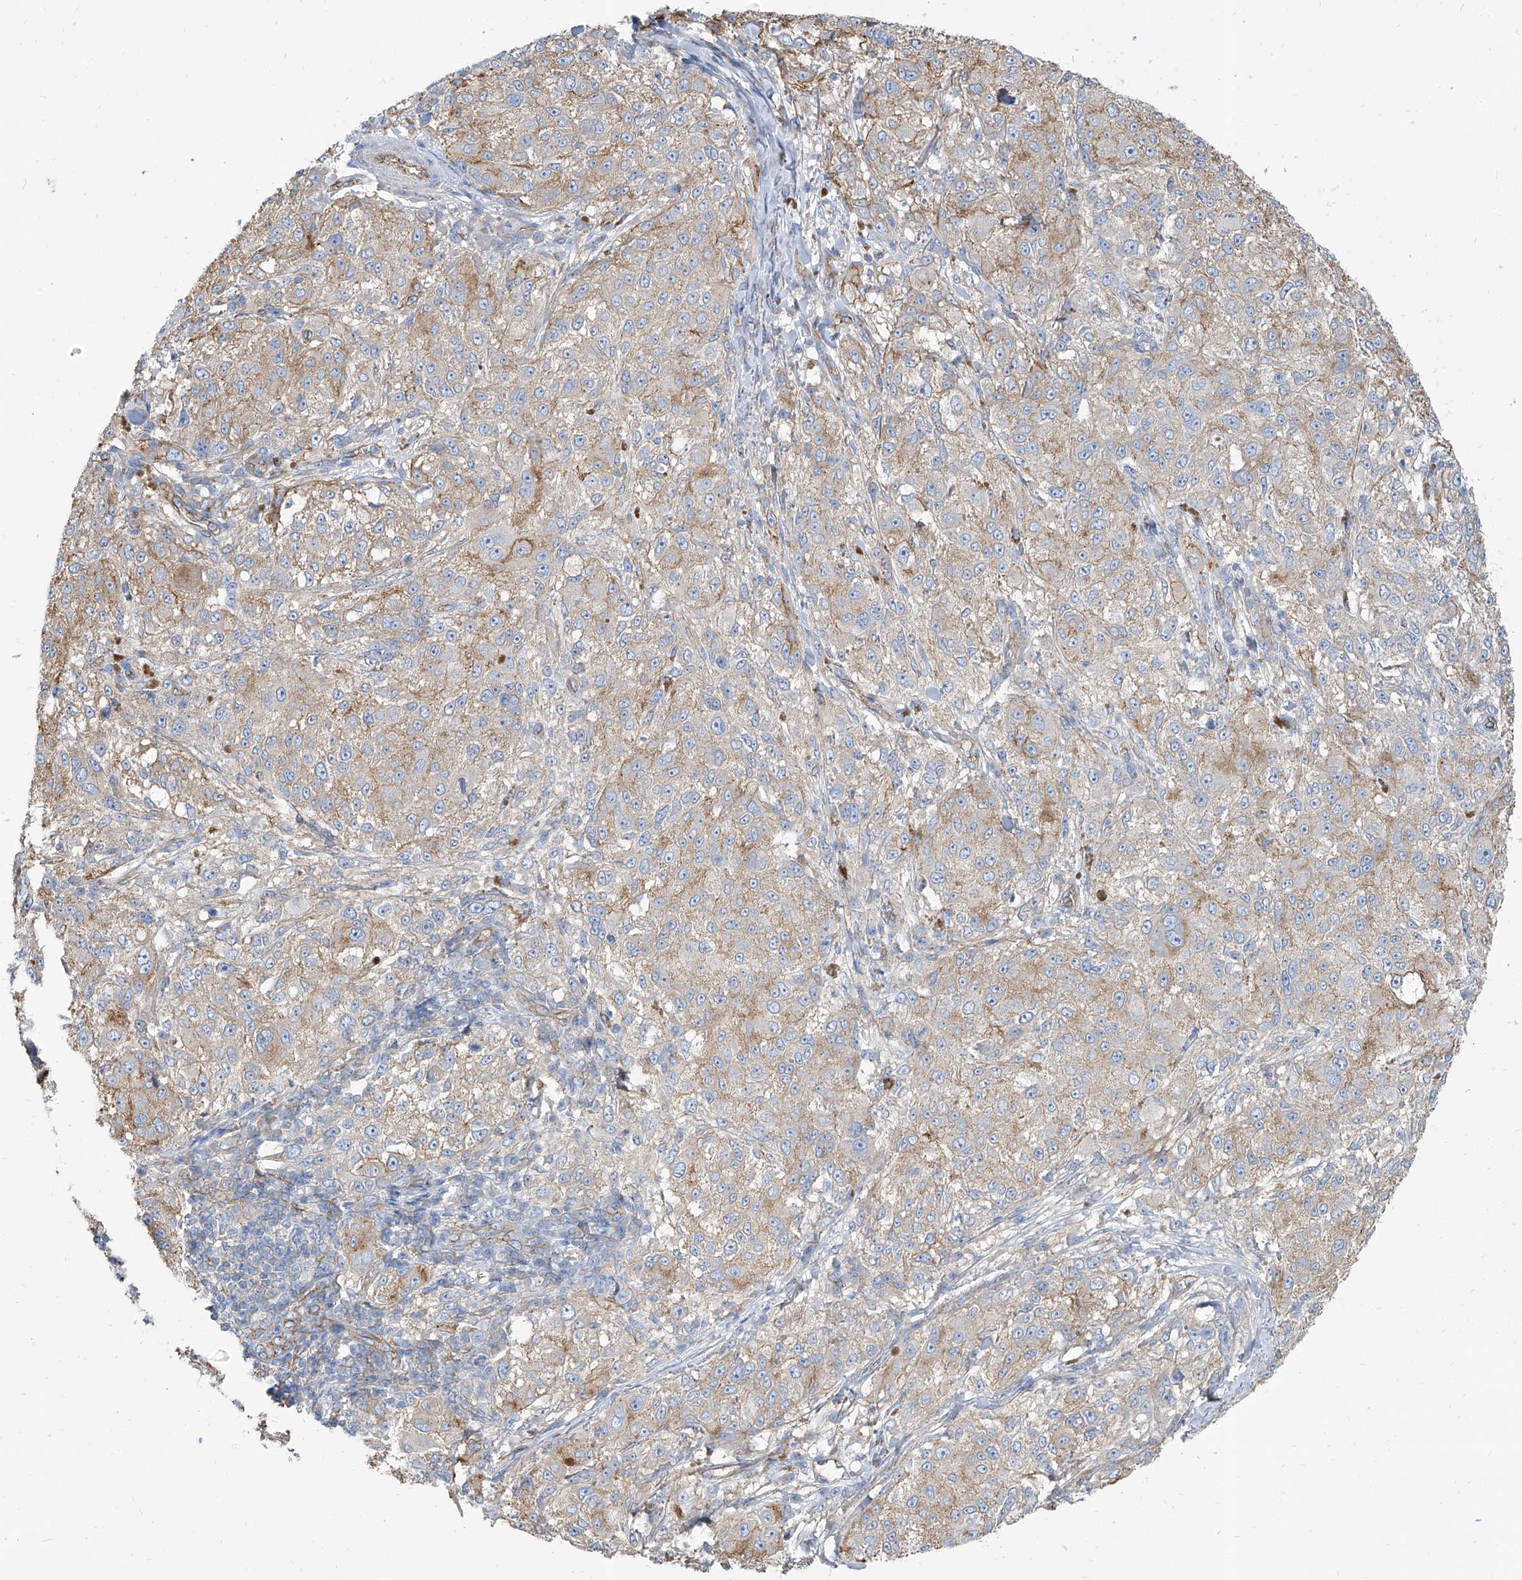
{"staining": {"intensity": "weak", "quantity": "25%-75%", "location": "cytoplasmic/membranous"}, "tissue": "melanoma", "cell_type": "Tumor cells", "image_type": "cancer", "snomed": [{"axis": "morphology", "description": "Necrosis, NOS"}, {"axis": "morphology", "description": "Malignant melanoma, NOS"}, {"axis": "topography", "description": "Skin"}], "caption": "A photomicrograph of human melanoma stained for a protein shows weak cytoplasmic/membranous brown staining in tumor cells.", "gene": "TXLNB", "patient": {"sex": "female", "age": 87}}